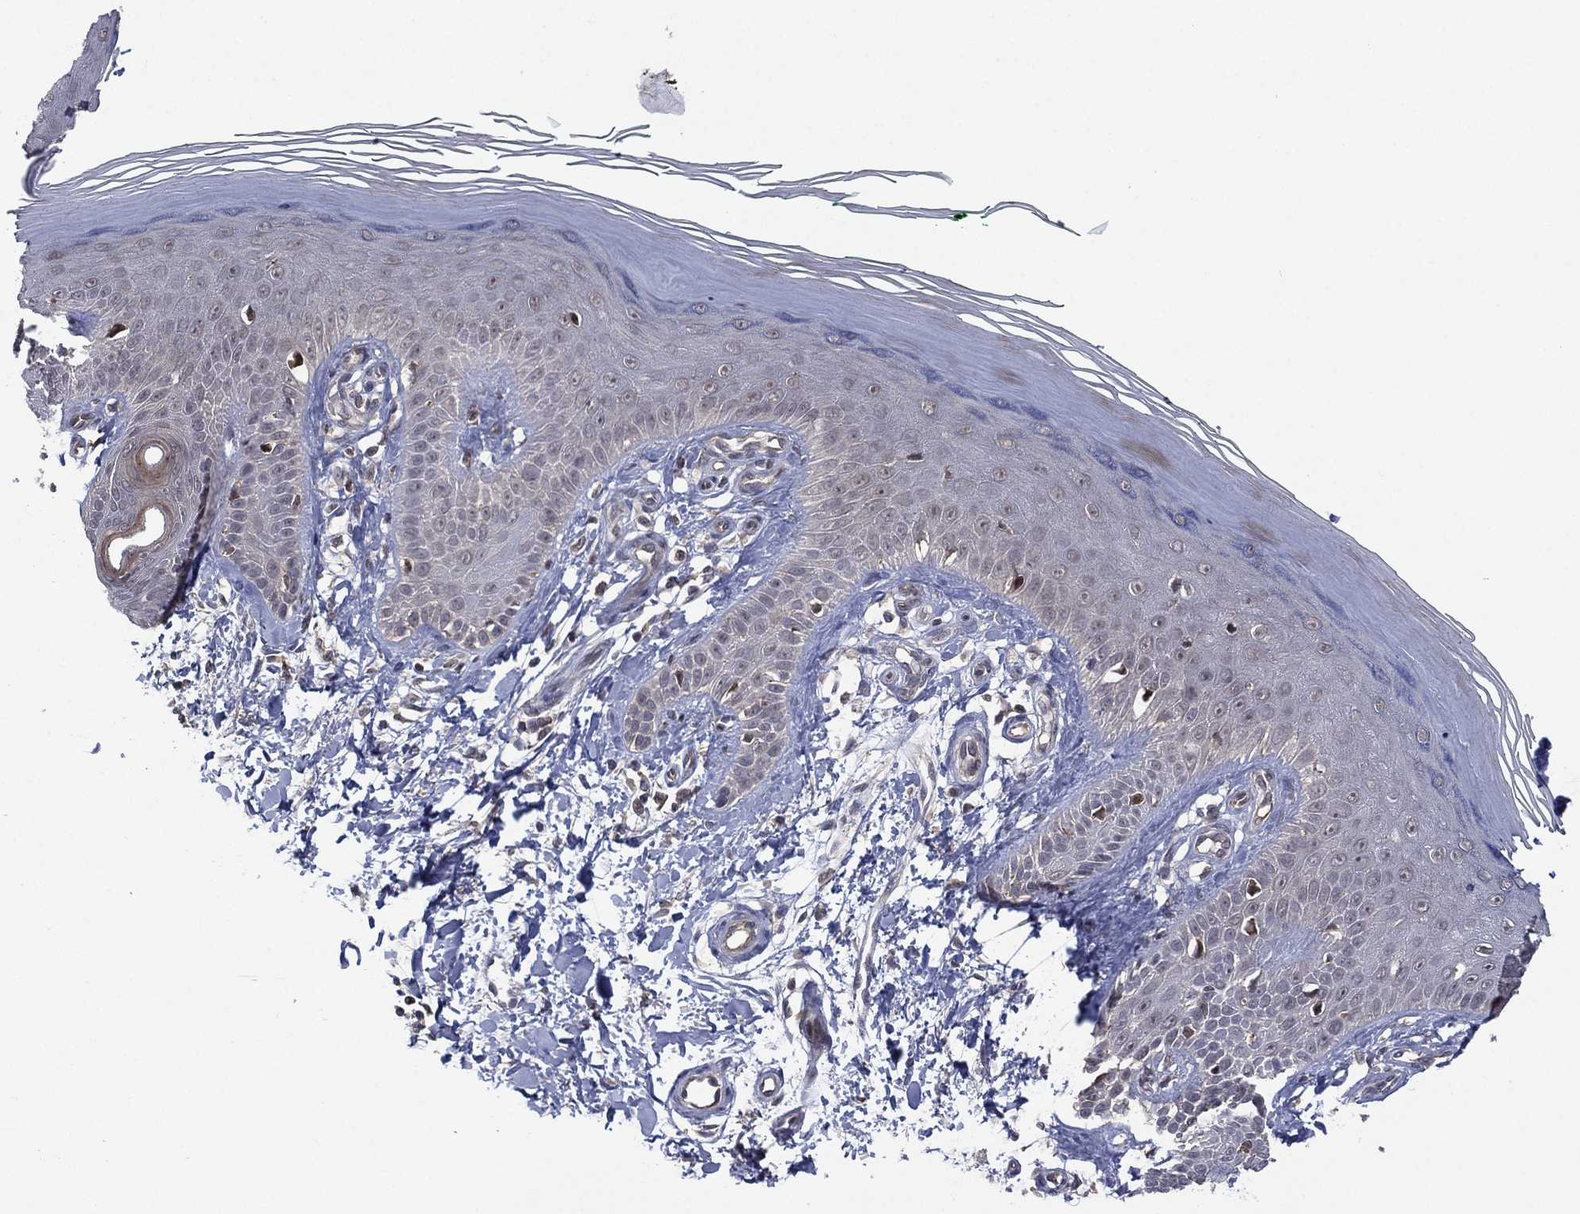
{"staining": {"intensity": "negative", "quantity": "none", "location": "none"}, "tissue": "skin", "cell_type": "Fibroblasts", "image_type": "normal", "snomed": [{"axis": "morphology", "description": "Normal tissue, NOS"}, {"axis": "morphology", "description": "Inflammation, NOS"}, {"axis": "morphology", "description": "Fibrosis, NOS"}, {"axis": "topography", "description": "Skin"}], "caption": "Skin stained for a protein using IHC shows no positivity fibroblasts.", "gene": "ATG4B", "patient": {"sex": "male", "age": 71}}